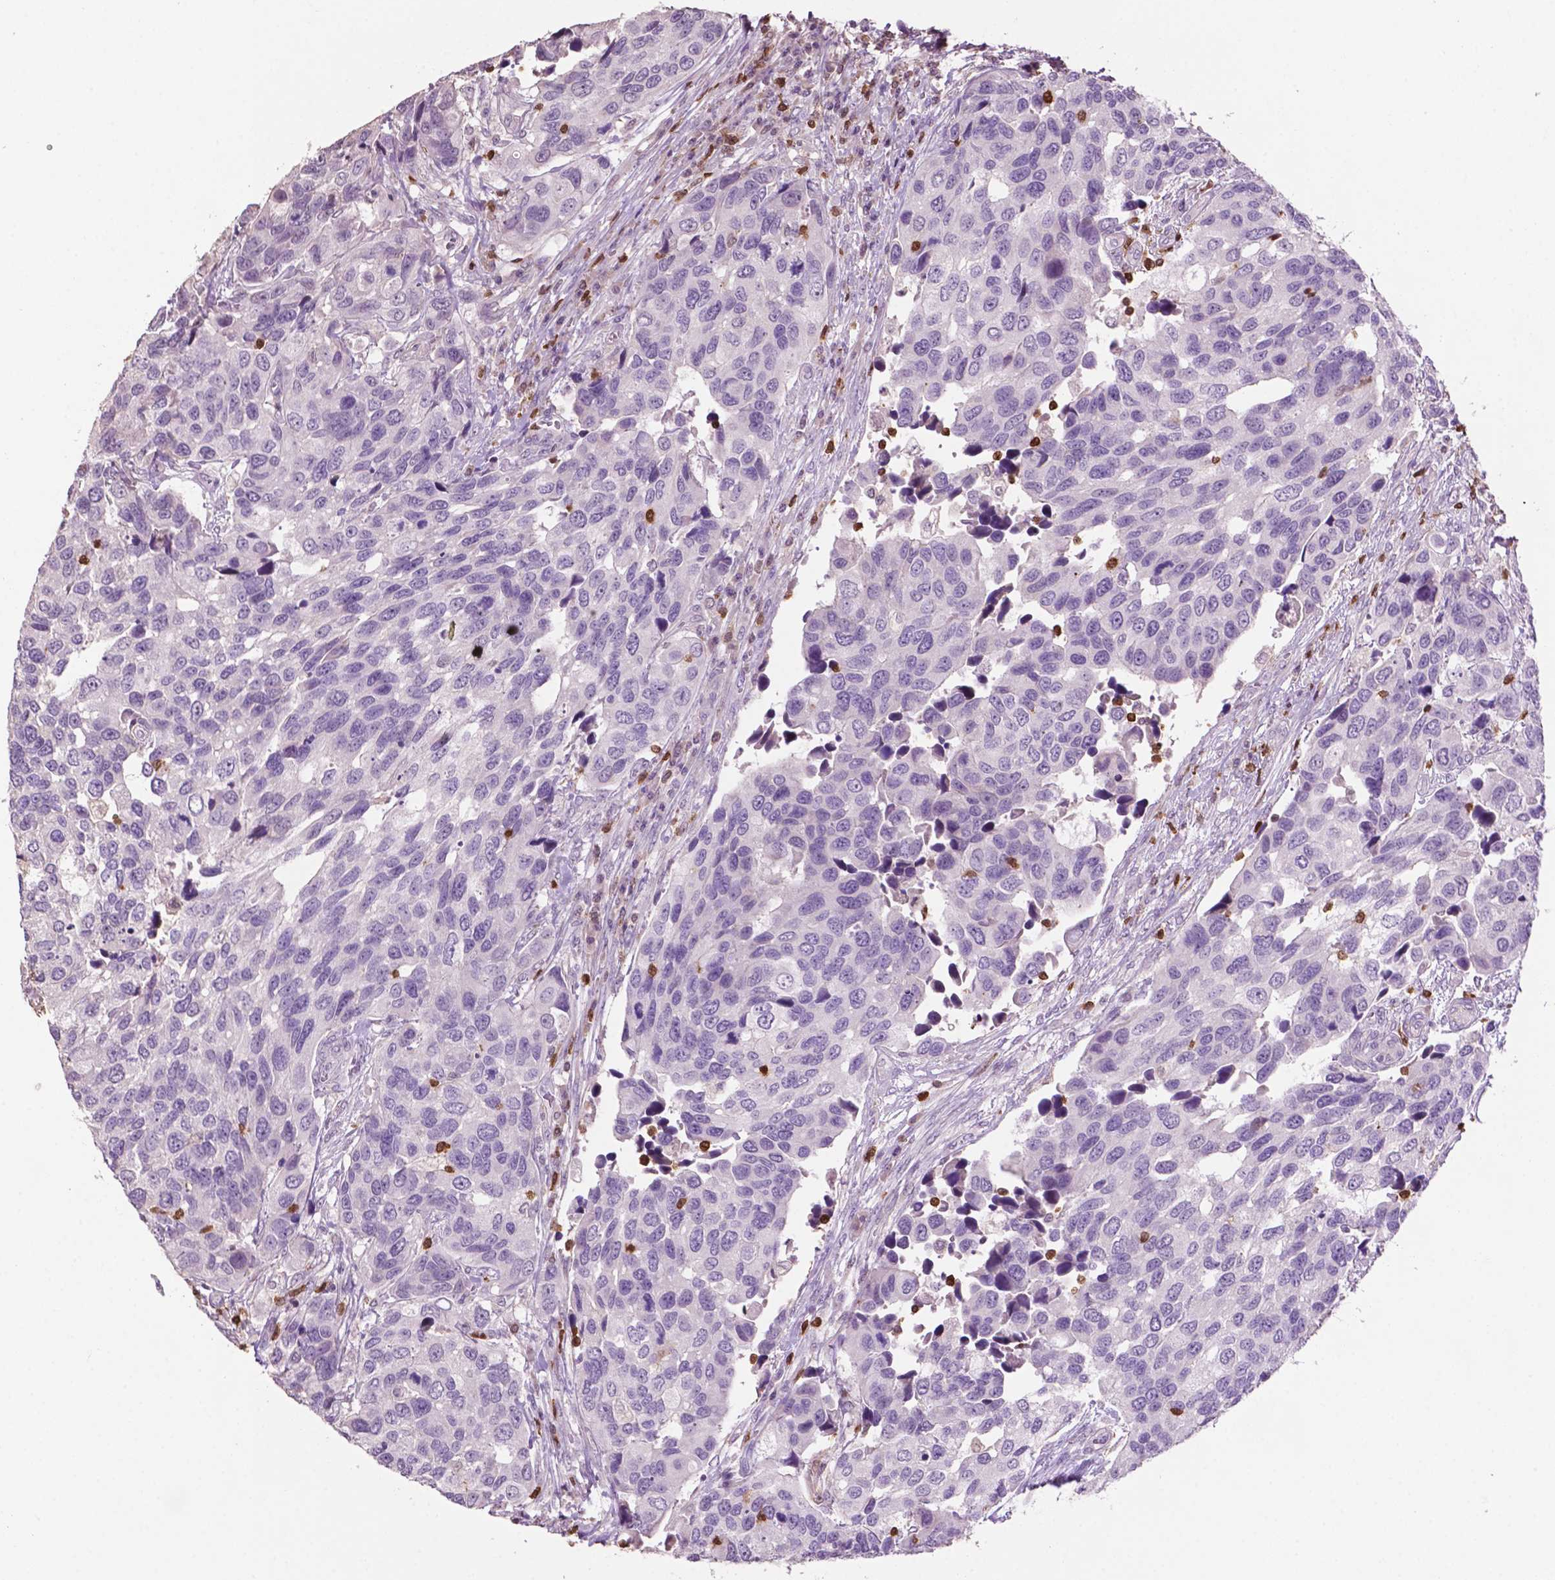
{"staining": {"intensity": "negative", "quantity": "none", "location": "none"}, "tissue": "urothelial cancer", "cell_type": "Tumor cells", "image_type": "cancer", "snomed": [{"axis": "morphology", "description": "Urothelial carcinoma, High grade"}, {"axis": "topography", "description": "Urinary bladder"}], "caption": "Urothelial cancer was stained to show a protein in brown. There is no significant staining in tumor cells. The staining is performed using DAB (3,3'-diaminobenzidine) brown chromogen with nuclei counter-stained in using hematoxylin.", "gene": "TBC1D10C", "patient": {"sex": "male", "age": 60}}